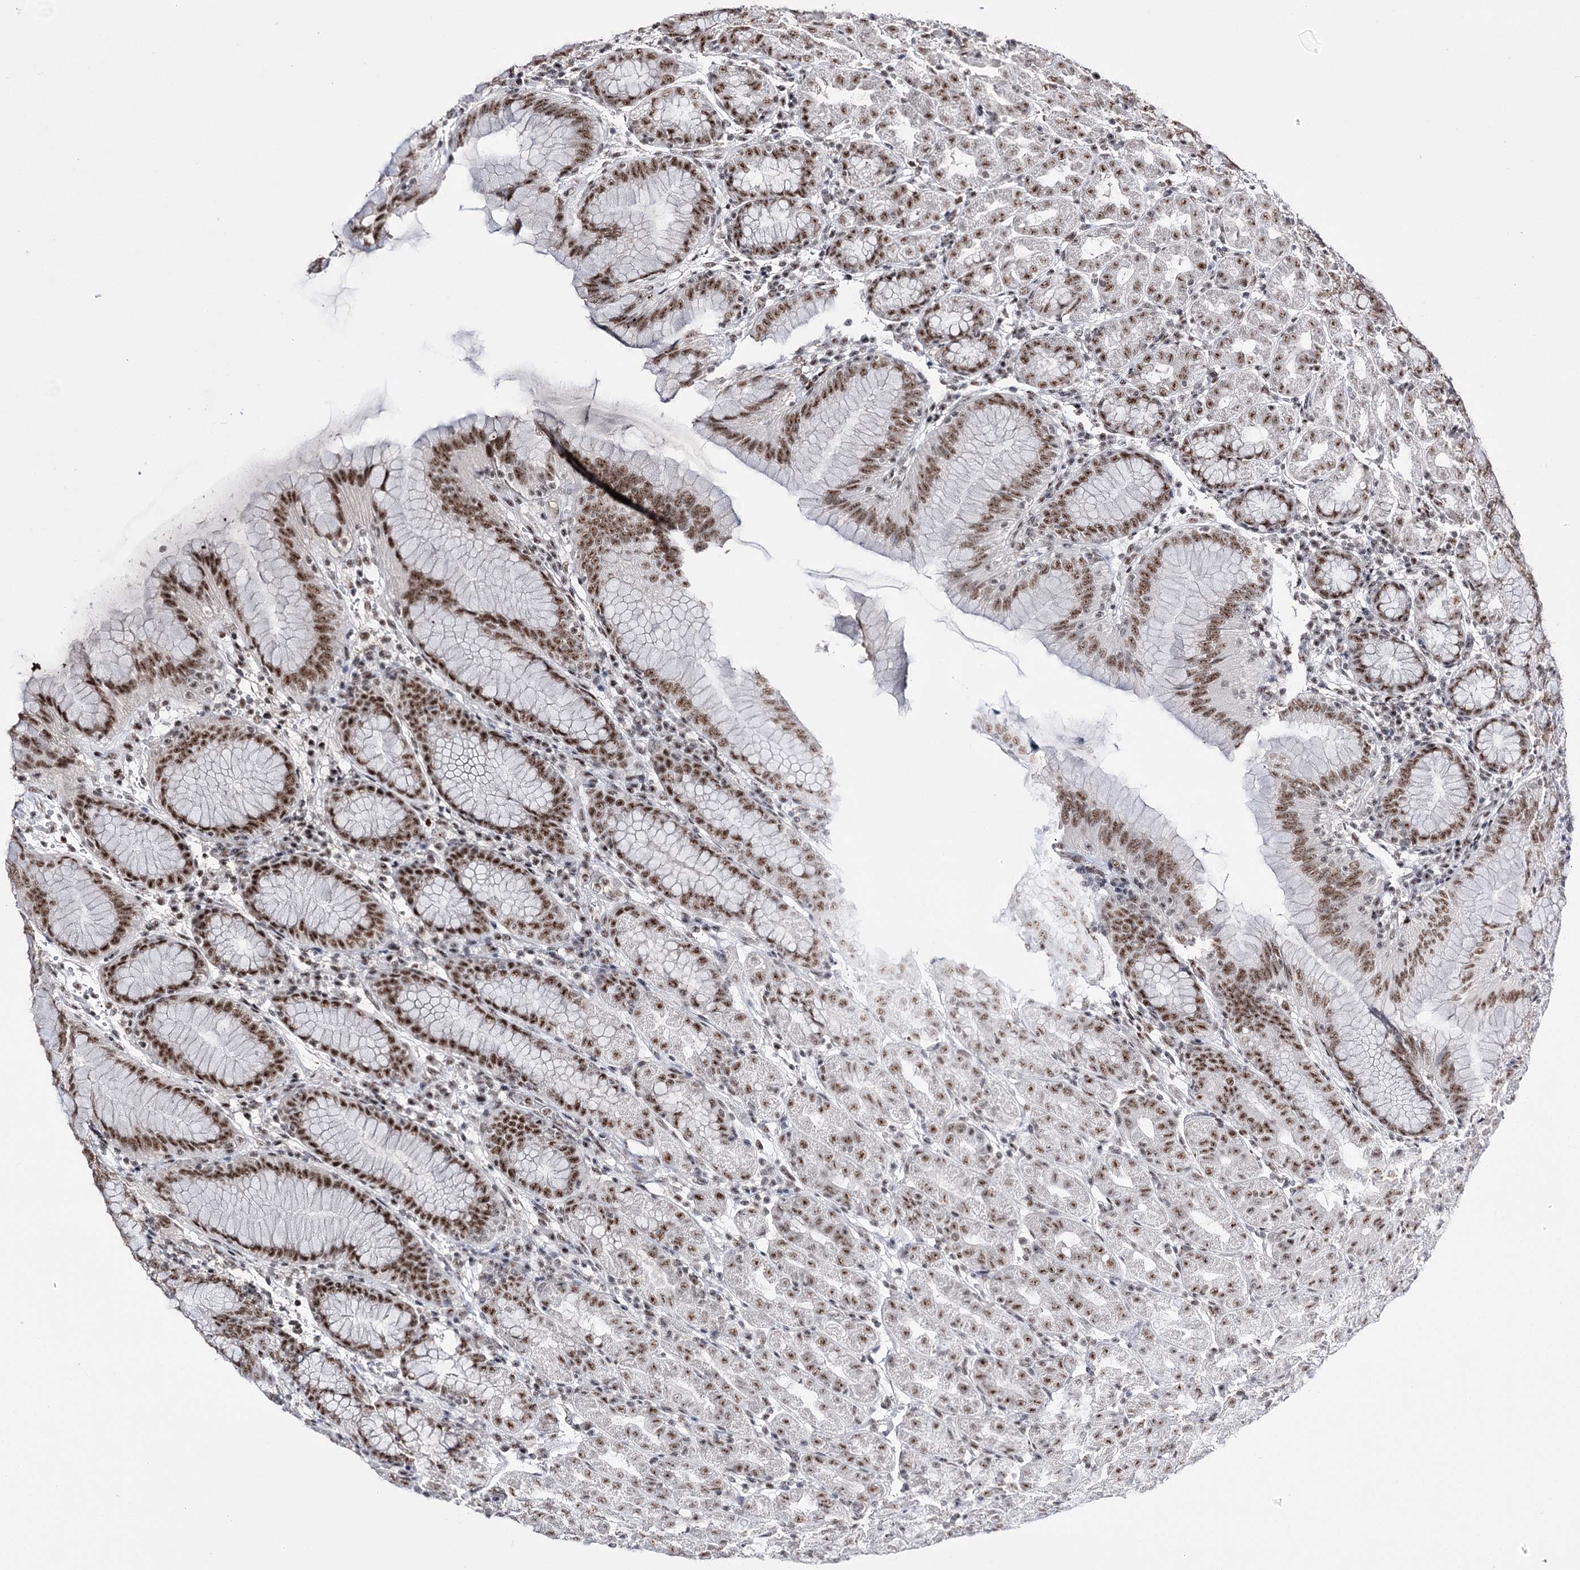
{"staining": {"intensity": "strong", "quantity": "25%-75%", "location": "nuclear"}, "tissue": "stomach", "cell_type": "Glandular cells", "image_type": "normal", "snomed": [{"axis": "morphology", "description": "Normal tissue, NOS"}, {"axis": "topography", "description": "Stomach"}], "caption": "Protein expression by immunohistochemistry (IHC) displays strong nuclear expression in about 25%-75% of glandular cells in normal stomach. (DAB IHC, brown staining for protein, blue staining for nuclei).", "gene": "PRPF40A", "patient": {"sex": "female", "age": 79}}